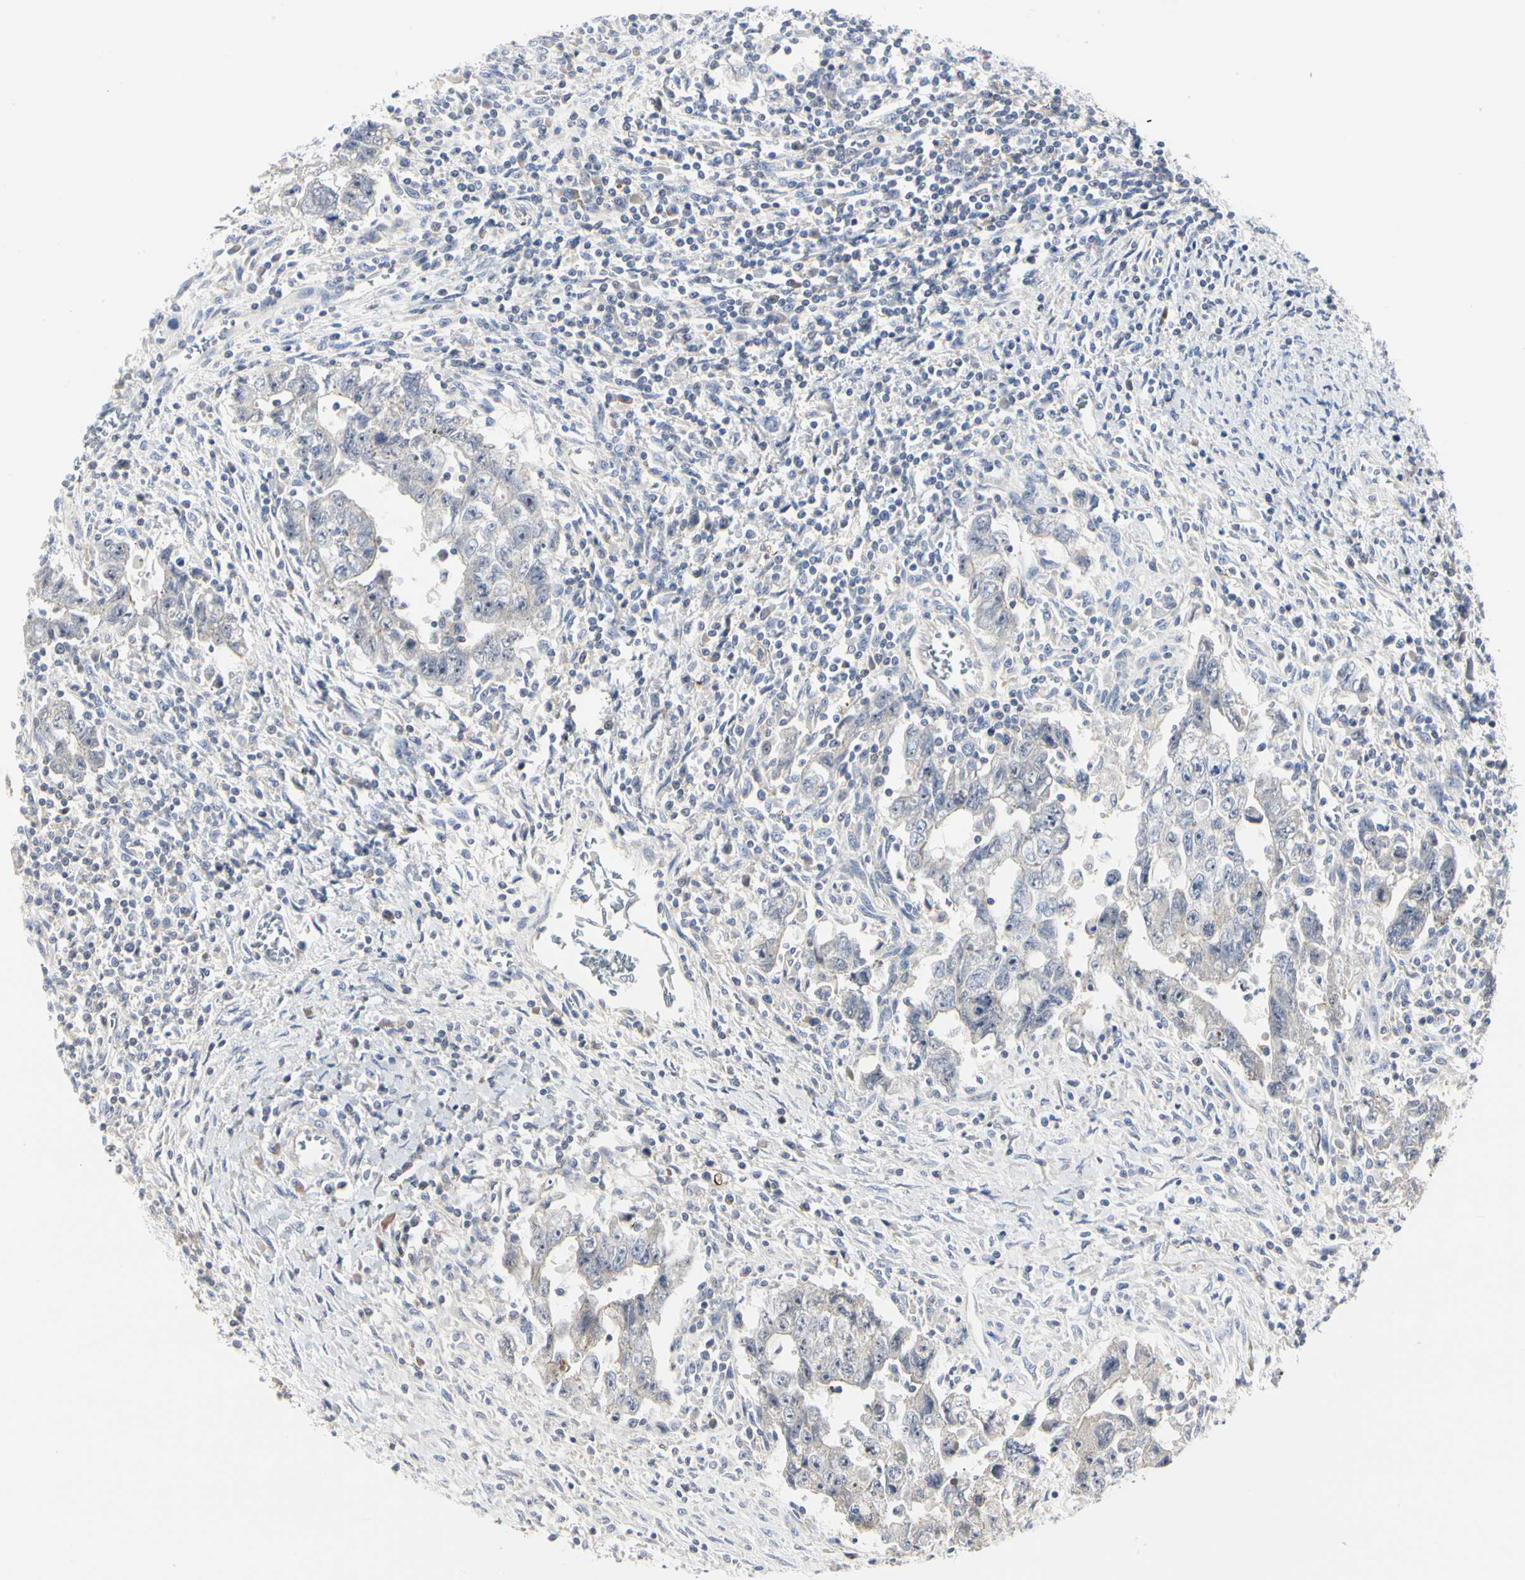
{"staining": {"intensity": "negative", "quantity": "none", "location": "none"}, "tissue": "testis cancer", "cell_type": "Tumor cells", "image_type": "cancer", "snomed": [{"axis": "morphology", "description": "Carcinoma, Embryonal, NOS"}, {"axis": "topography", "description": "Testis"}], "caption": "Tumor cells are negative for brown protein staining in embryonal carcinoma (testis).", "gene": "SHANK2", "patient": {"sex": "male", "age": 28}}